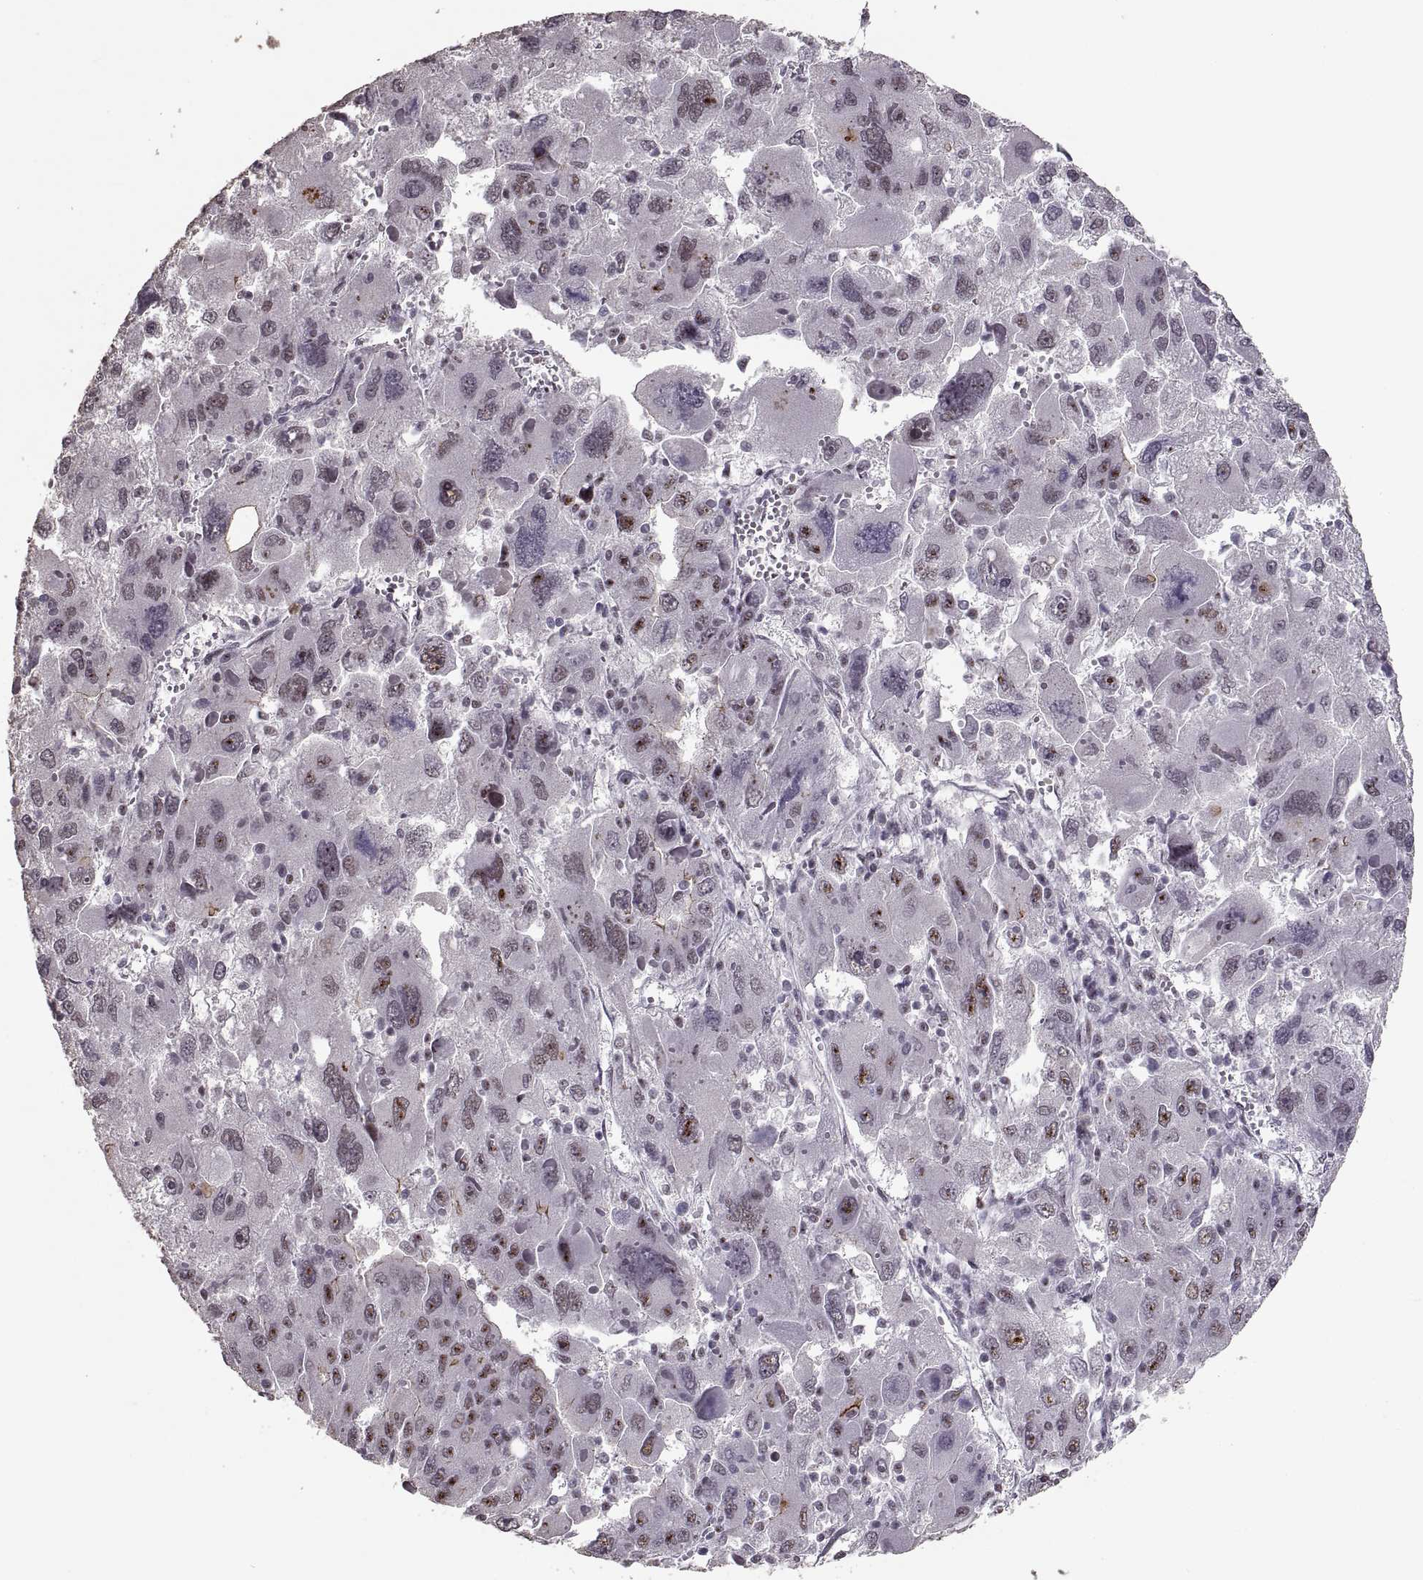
{"staining": {"intensity": "weak", "quantity": "<25%", "location": "nuclear"}, "tissue": "liver cancer", "cell_type": "Tumor cells", "image_type": "cancer", "snomed": [{"axis": "morphology", "description": "Carcinoma, Hepatocellular, NOS"}, {"axis": "topography", "description": "Liver"}], "caption": "DAB (3,3'-diaminobenzidine) immunohistochemical staining of hepatocellular carcinoma (liver) reveals no significant staining in tumor cells.", "gene": "PALS1", "patient": {"sex": "female", "age": 41}}